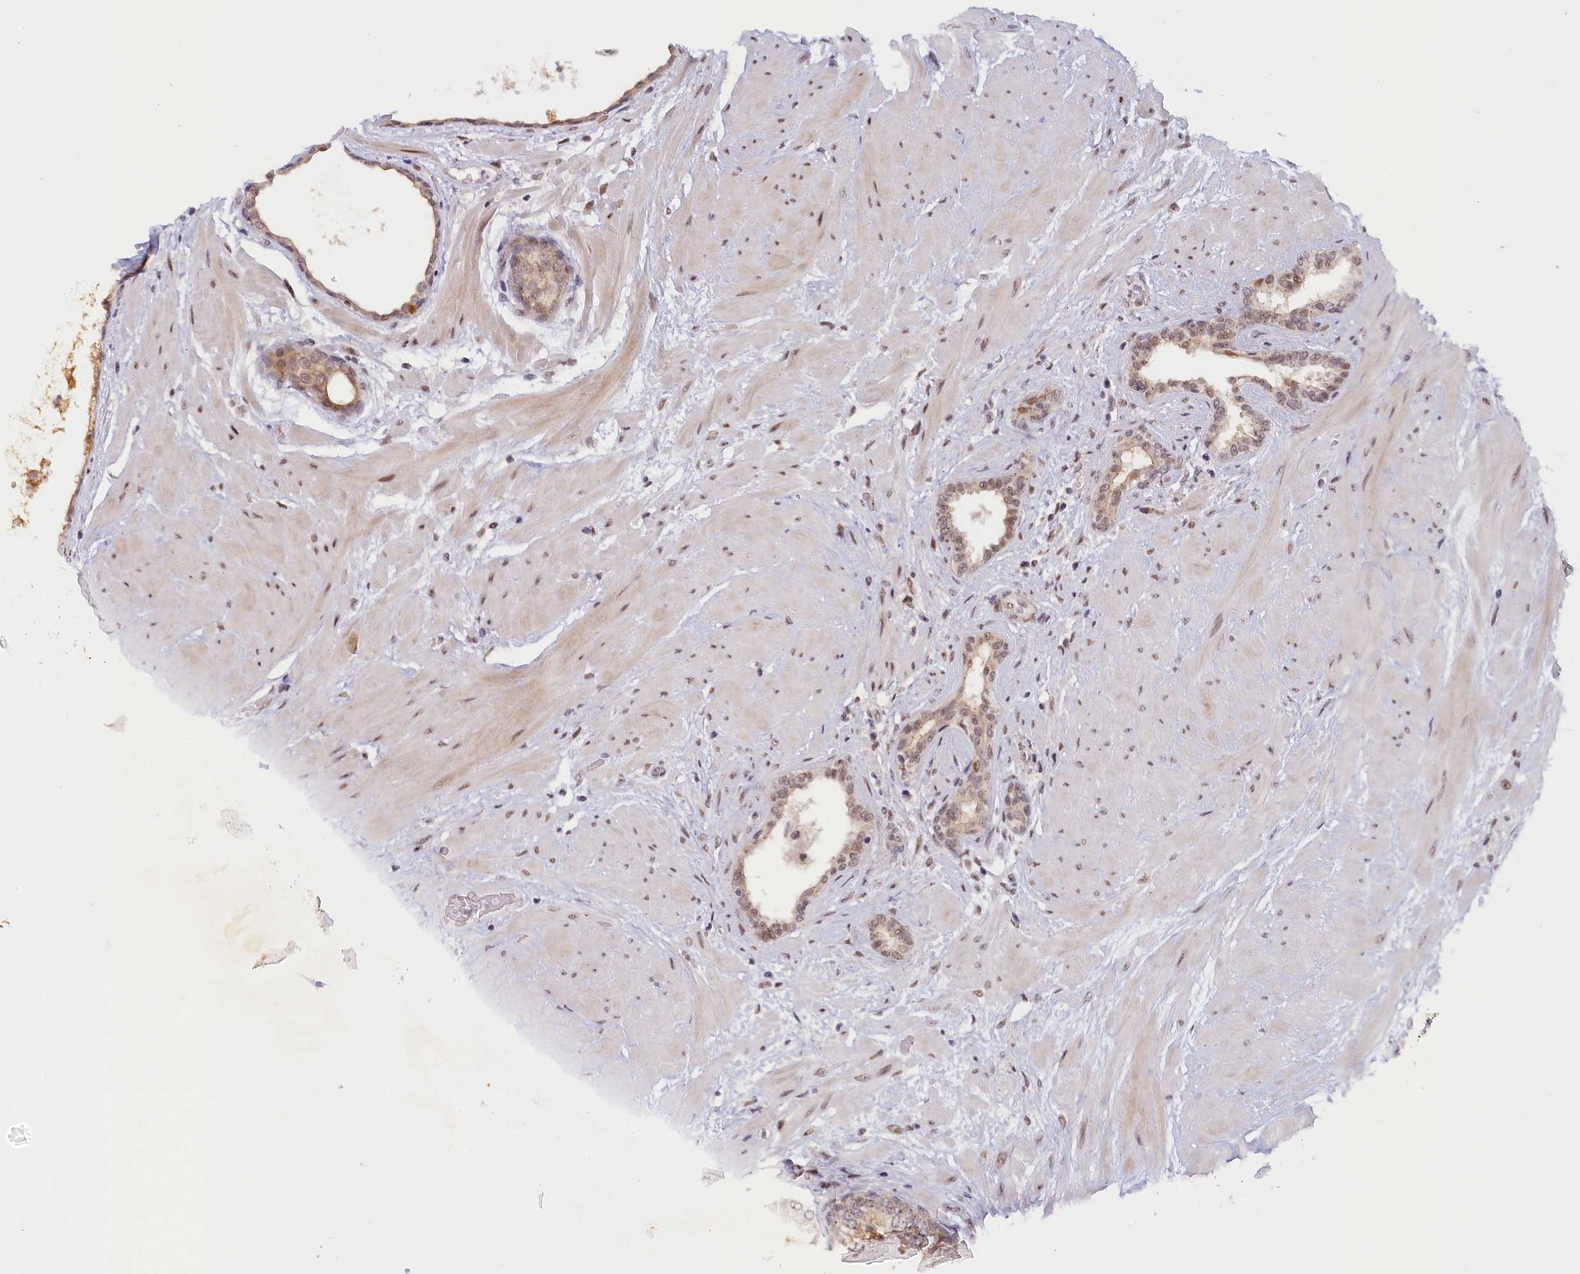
{"staining": {"intensity": "weak", "quantity": ">75%", "location": "cytoplasmic/membranous,nuclear"}, "tissue": "prostate", "cell_type": "Glandular cells", "image_type": "normal", "snomed": [{"axis": "morphology", "description": "Normal tissue, NOS"}, {"axis": "topography", "description": "Prostate"}], "caption": "Immunohistochemical staining of benign prostate demonstrates low levels of weak cytoplasmic/membranous,nuclear positivity in about >75% of glandular cells.", "gene": "SEC31B", "patient": {"sex": "male", "age": 48}}